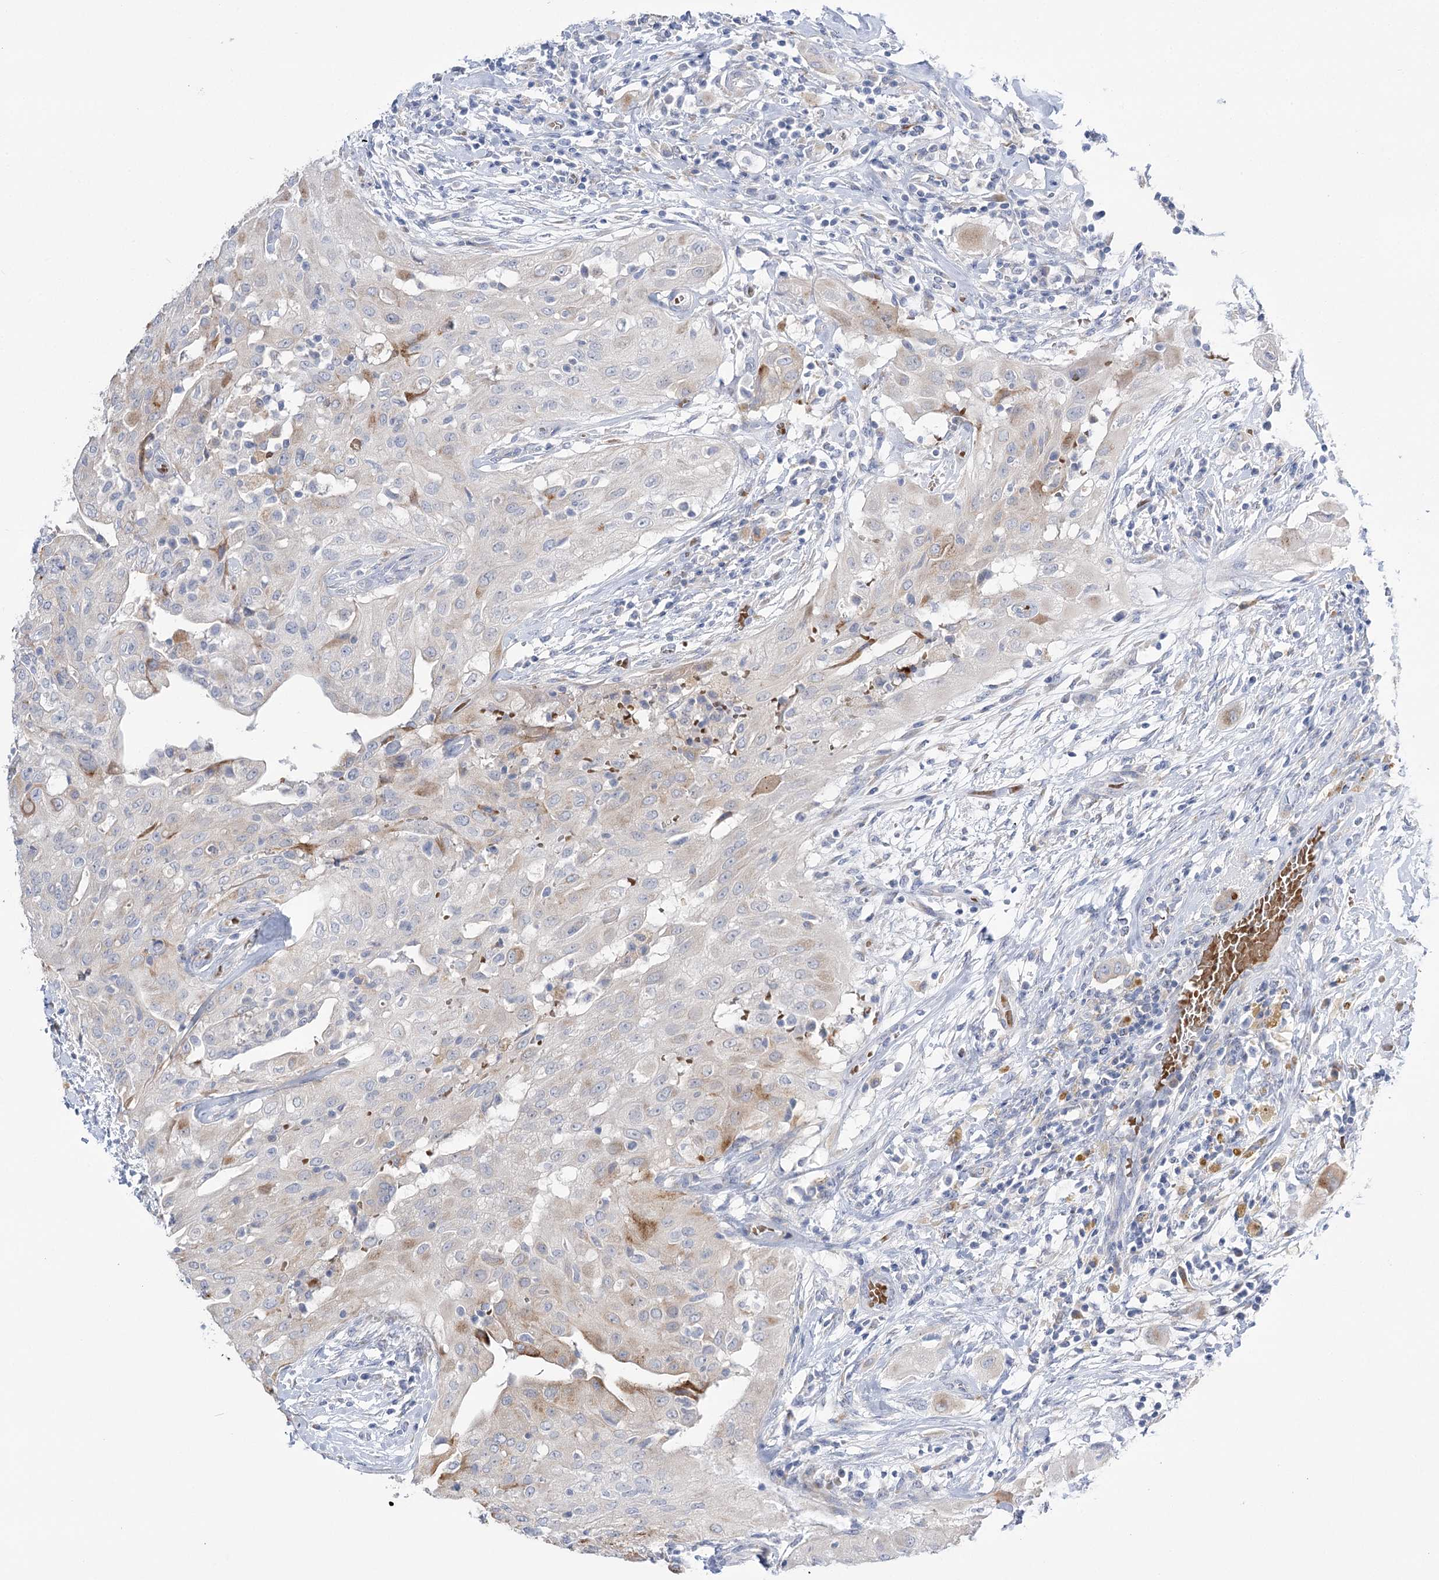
{"staining": {"intensity": "moderate", "quantity": "<25%", "location": "cytoplasmic/membranous"}, "tissue": "thyroid cancer", "cell_type": "Tumor cells", "image_type": "cancer", "snomed": [{"axis": "morphology", "description": "Papillary adenocarcinoma, NOS"}, {"axis": "topography", "description": "Thyroid gland"}], "caption": "A high-resolution micrograph shows immunohistochemistry (IHC) staining of thyroid papillary adenocarcinoma, which demonstrates moderate cytoplasmic/membranous expression in approximately <25% of tumor cells. (IHC, brightfield microscopy, high magnification).", "gene": "SIAE", "patient": {"sex": "female", "age": 59}}